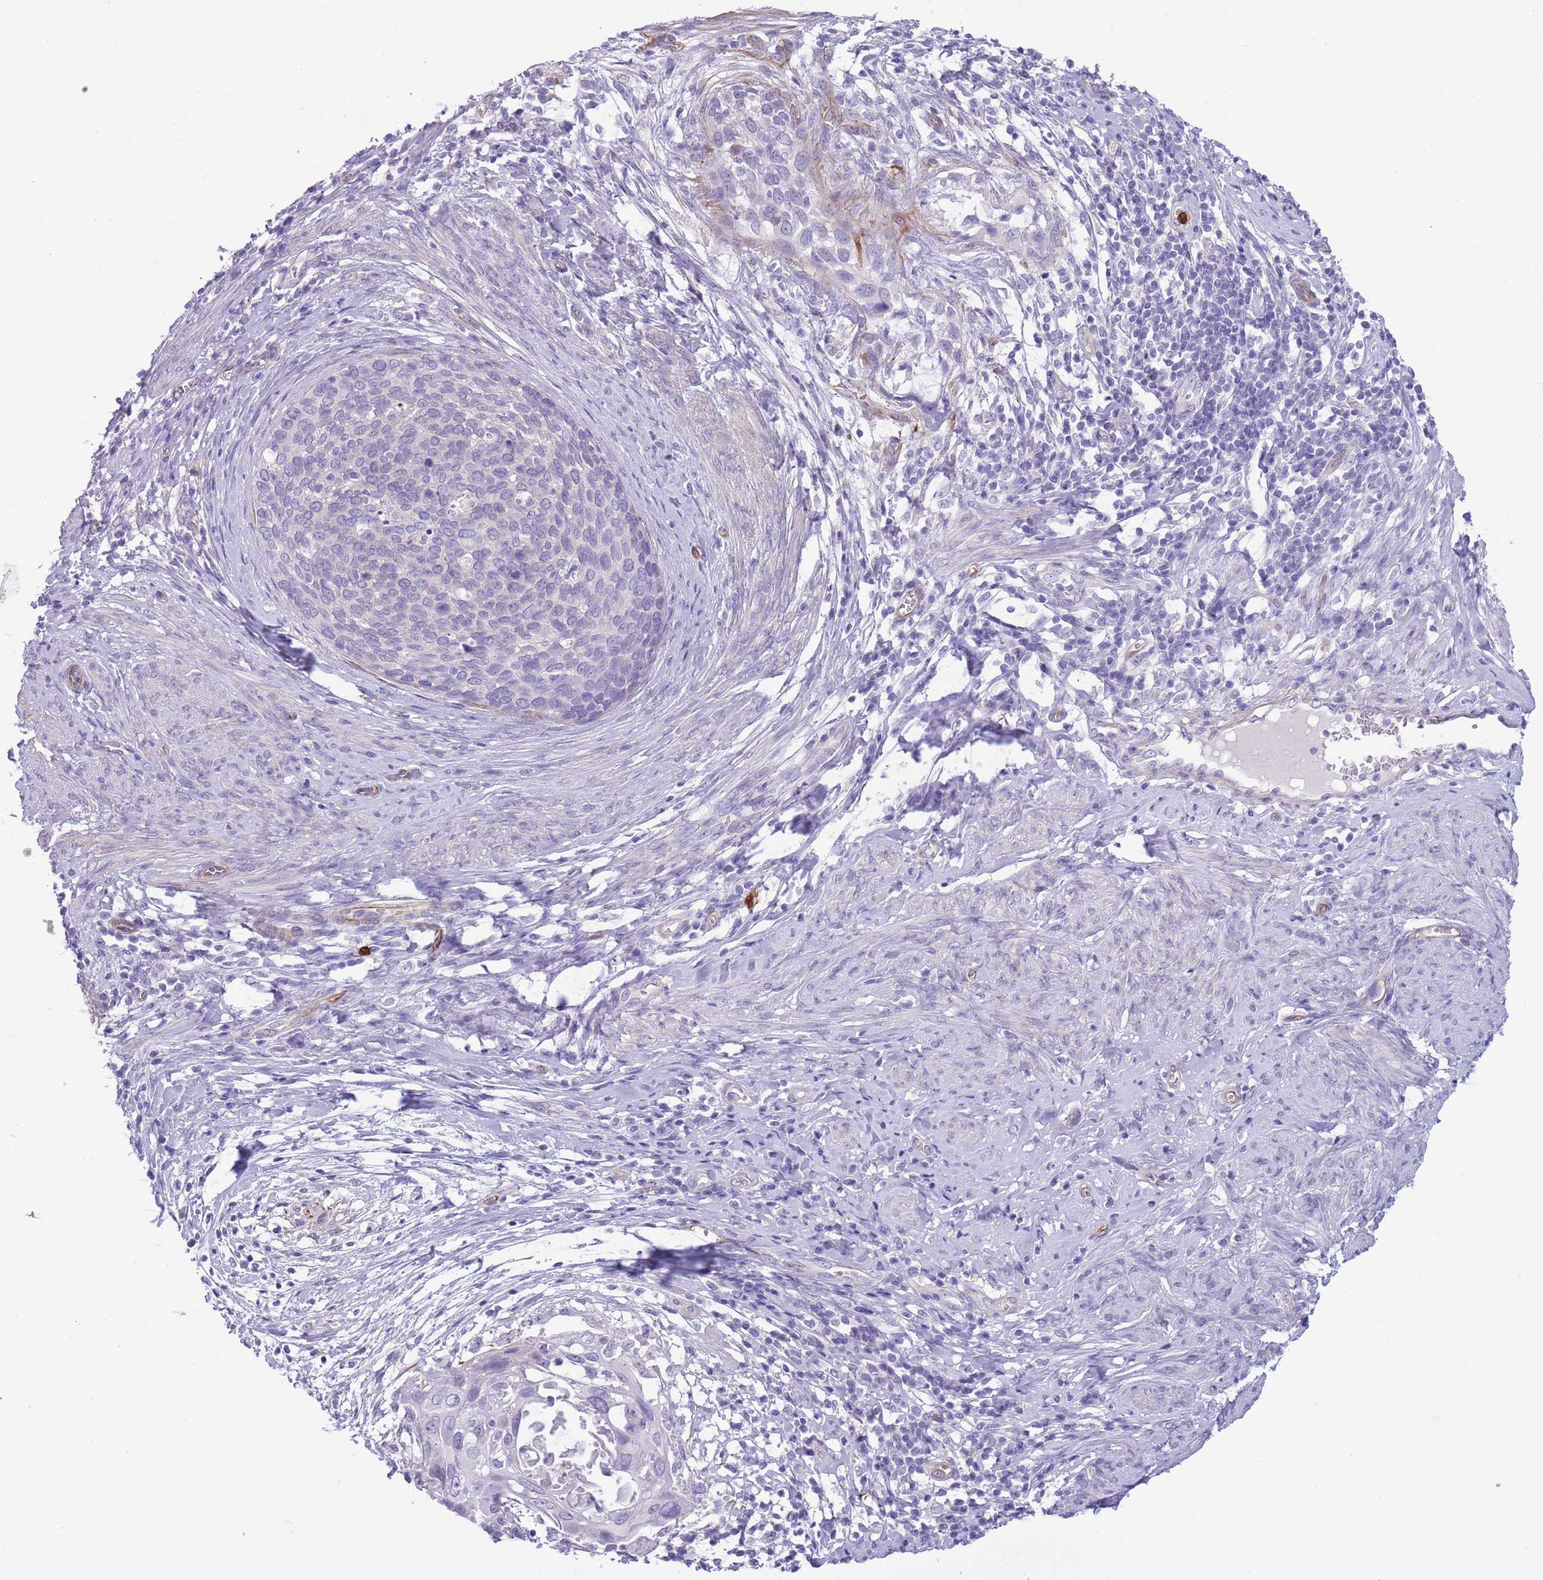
{"staining": {"intensity": "negative", "quantity": "none", "location": "none"}, "tissue": "cervical cancer", "cell_type": "Tumor cells", "image_type": "cancer", "snomed": [{"axis": "morphology", "description": "Squamous cell carcinoma, NOS"}, {"axis": "topography", "description": "Cervix"}], "caption": "There is no significant staining in tumor cells of cervical squamous cell carcinoma. (Stains: DAB IHC with hematoxylin counter stain, Microscopy: brightfield microscopy at high magnification).", "gene": "TSGA13", "patient": {"sex": "female", "age": 80}}